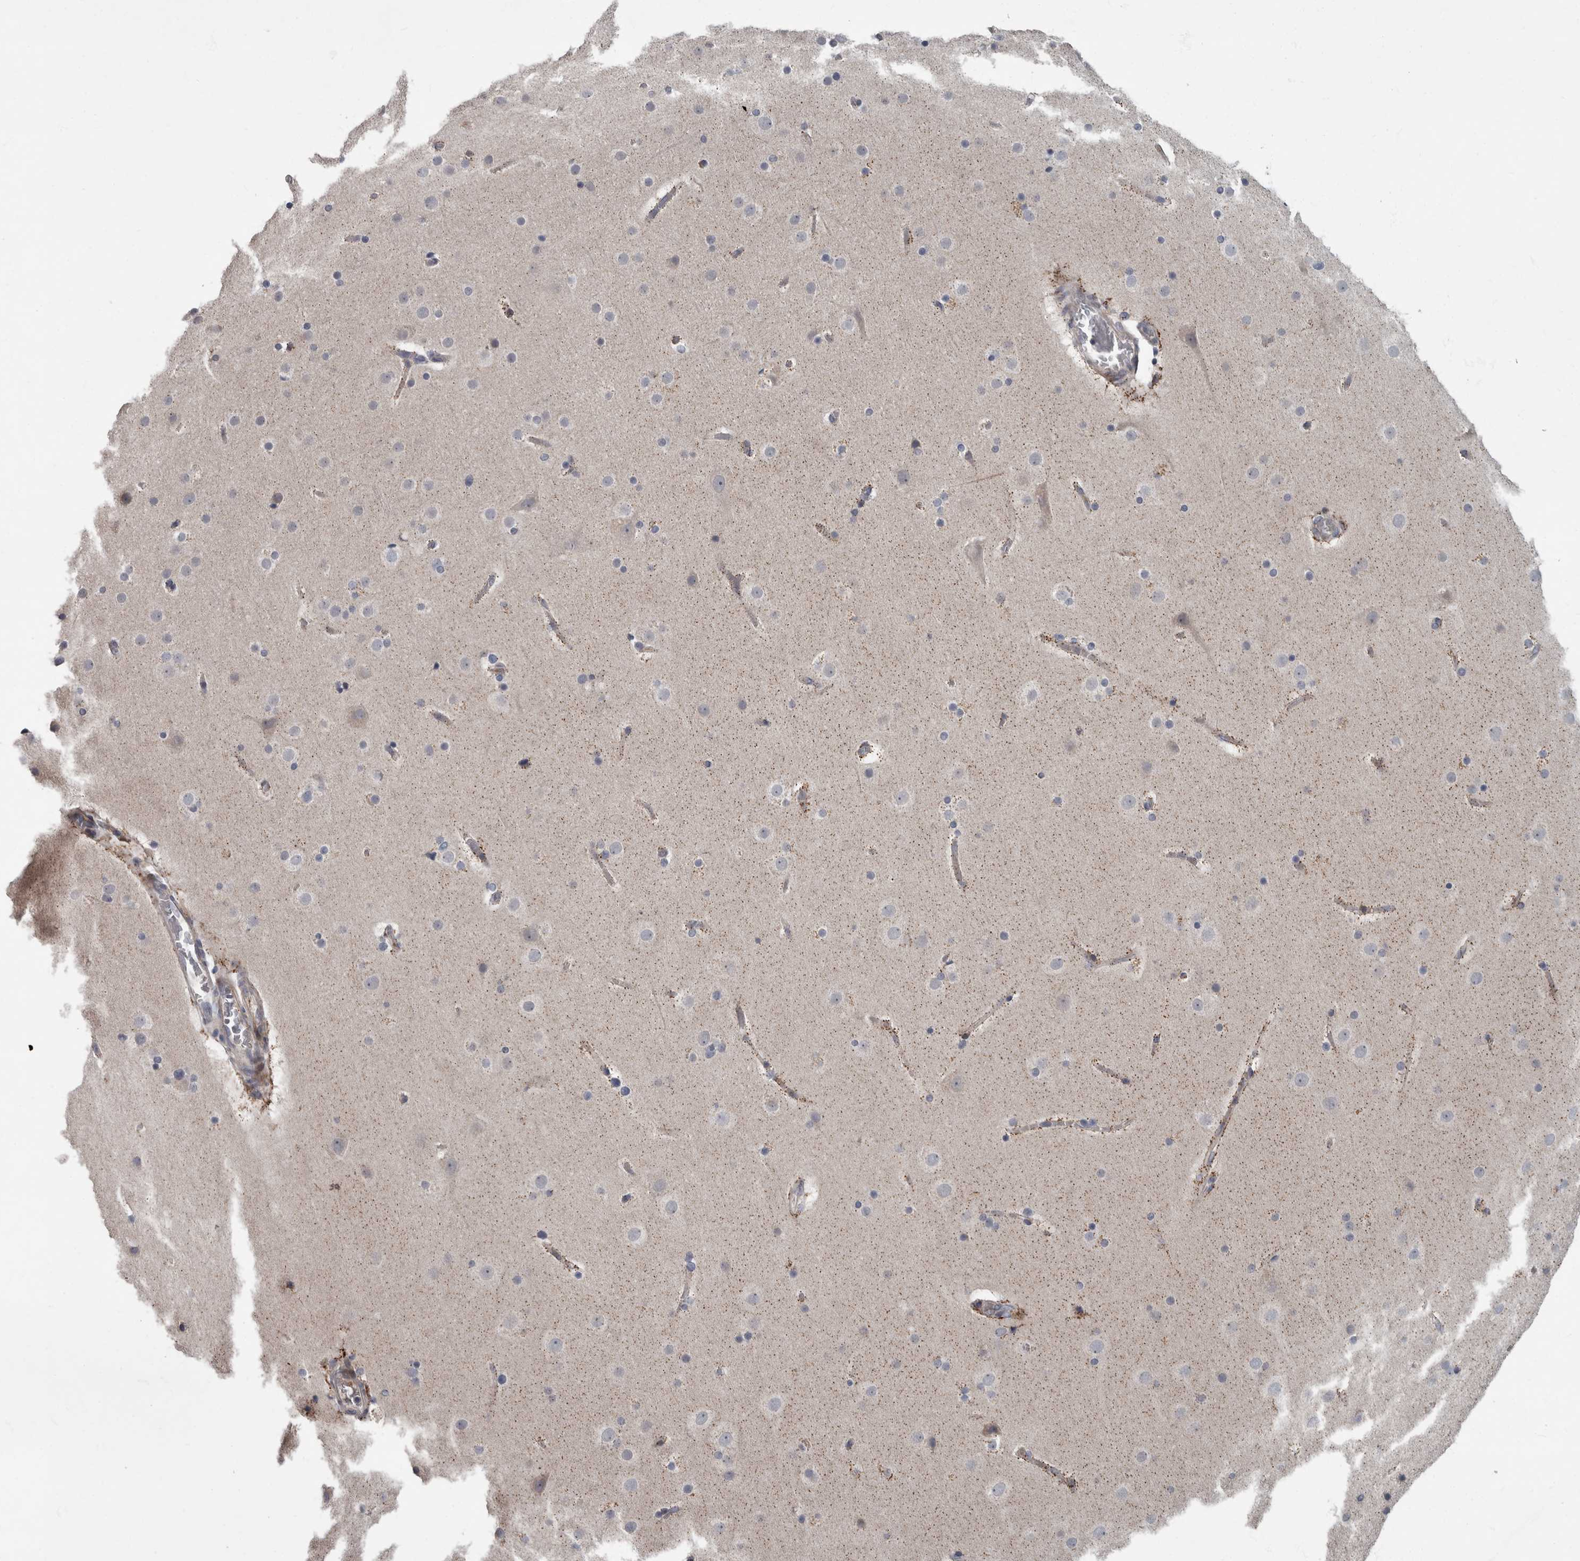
{"staining": {"intensity": "negative", "quantity": "none", "location": "none"}, "tissue": "cerebral cortex", "cell_type": "Endothelial cells", "image_type": "normal", "snomed": [{"axis": "morphology", "description": "Normal tissue, NOS"}, {"axis": "topography", "description": "Cerebral cortex"}], "caption": "Image shows no significant protein expression in endothelial cells of benign cerebral cortex.", "gene": "CDC42BPG", "patient": {"sex": "male", "age": 57}}